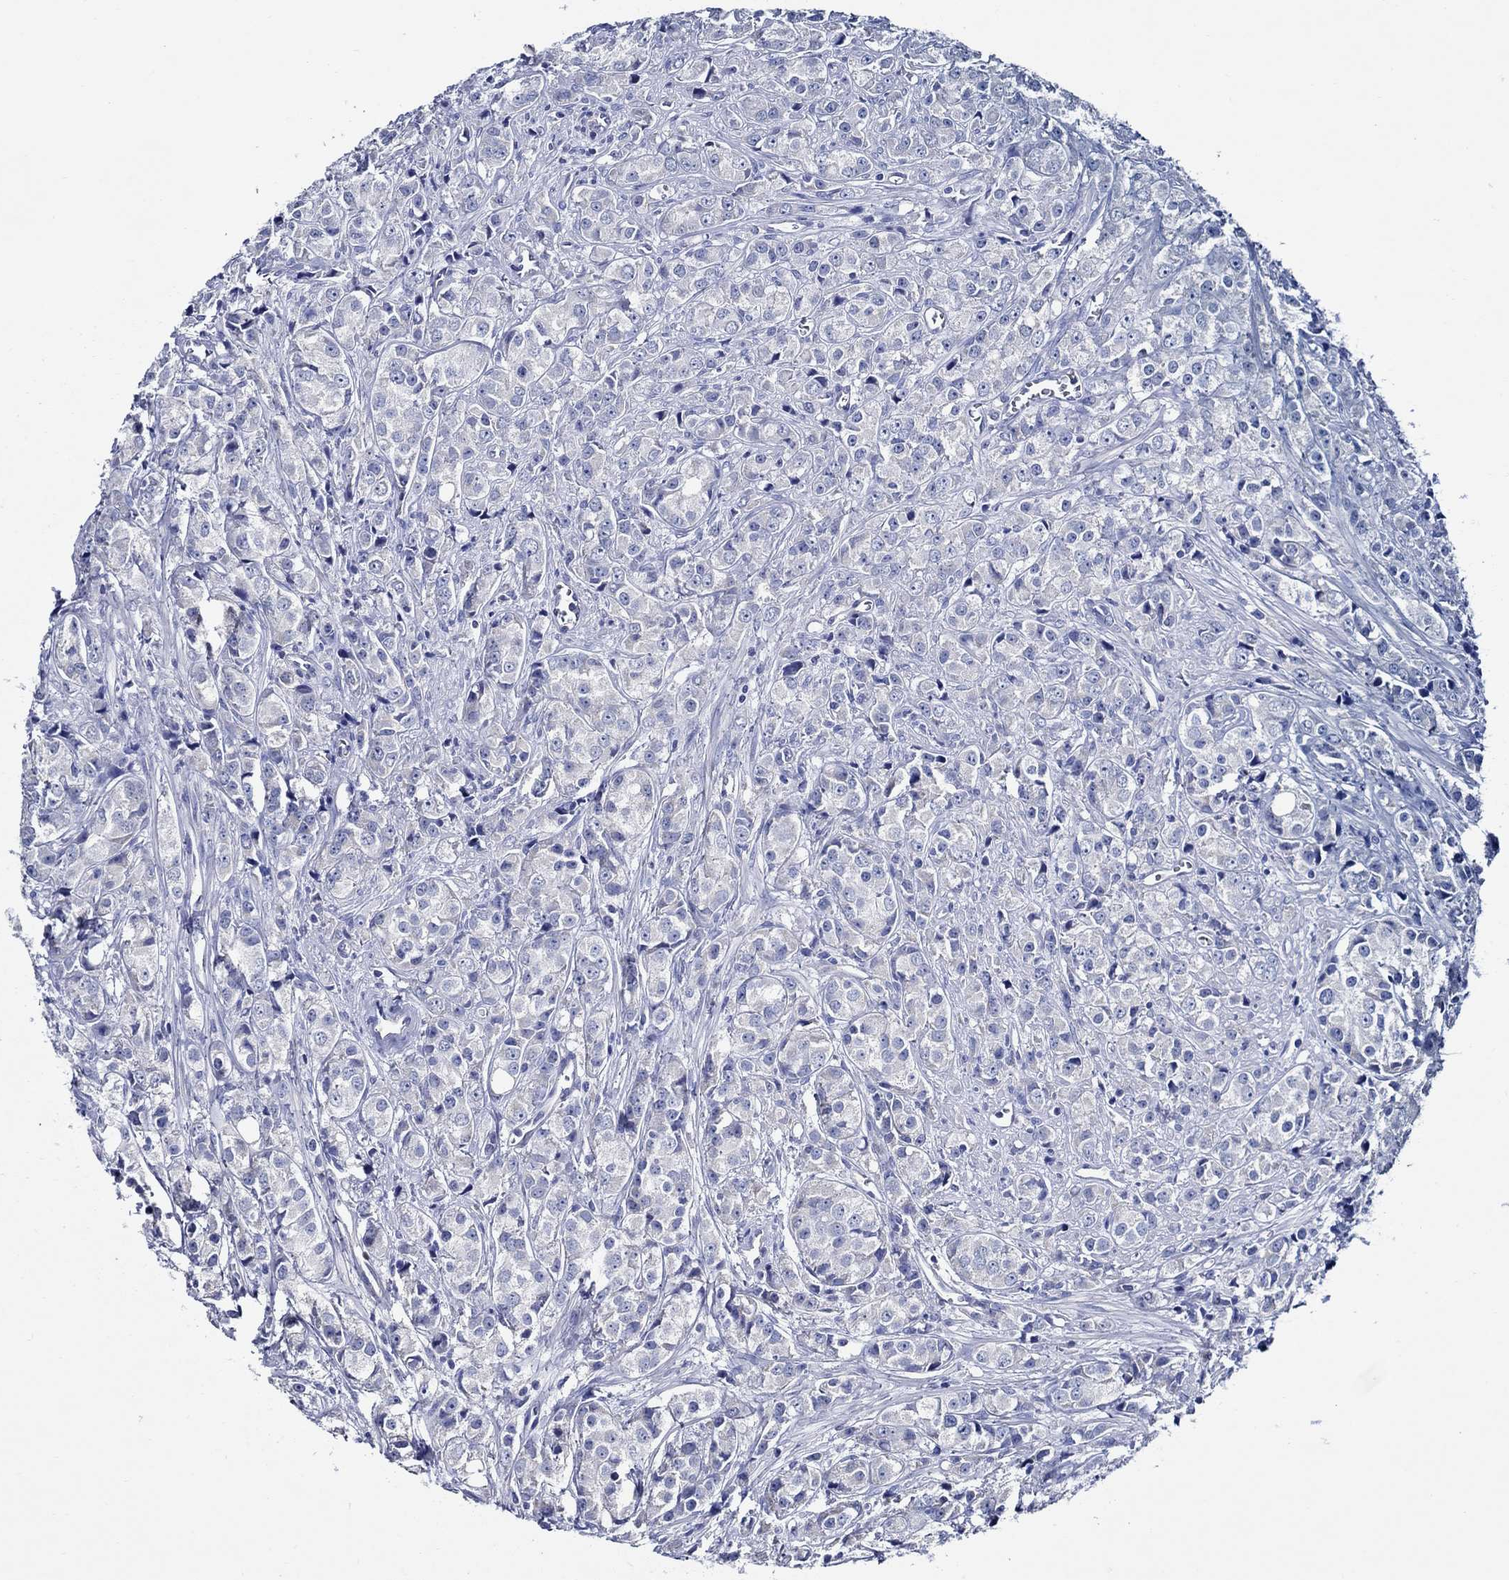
{"staining": {"intensity": "negative", "quantity": "none", "location": "none"}, "tissue": "prostate cancer", "cell_type": "Tumor cells", "image_type": "cancer", "snomed": [{"axis": "morphology", "description": "Adenocarcinoma, Medium grade"}, {"axis": "topography", "description": "Prostate"}], "caption": "DAB immunohistochemical staining of prostate cancer exhibits no significant expression in tumor cells.", "gene": "SKOR1", "patient": {"sex": "male", "age": 74}}